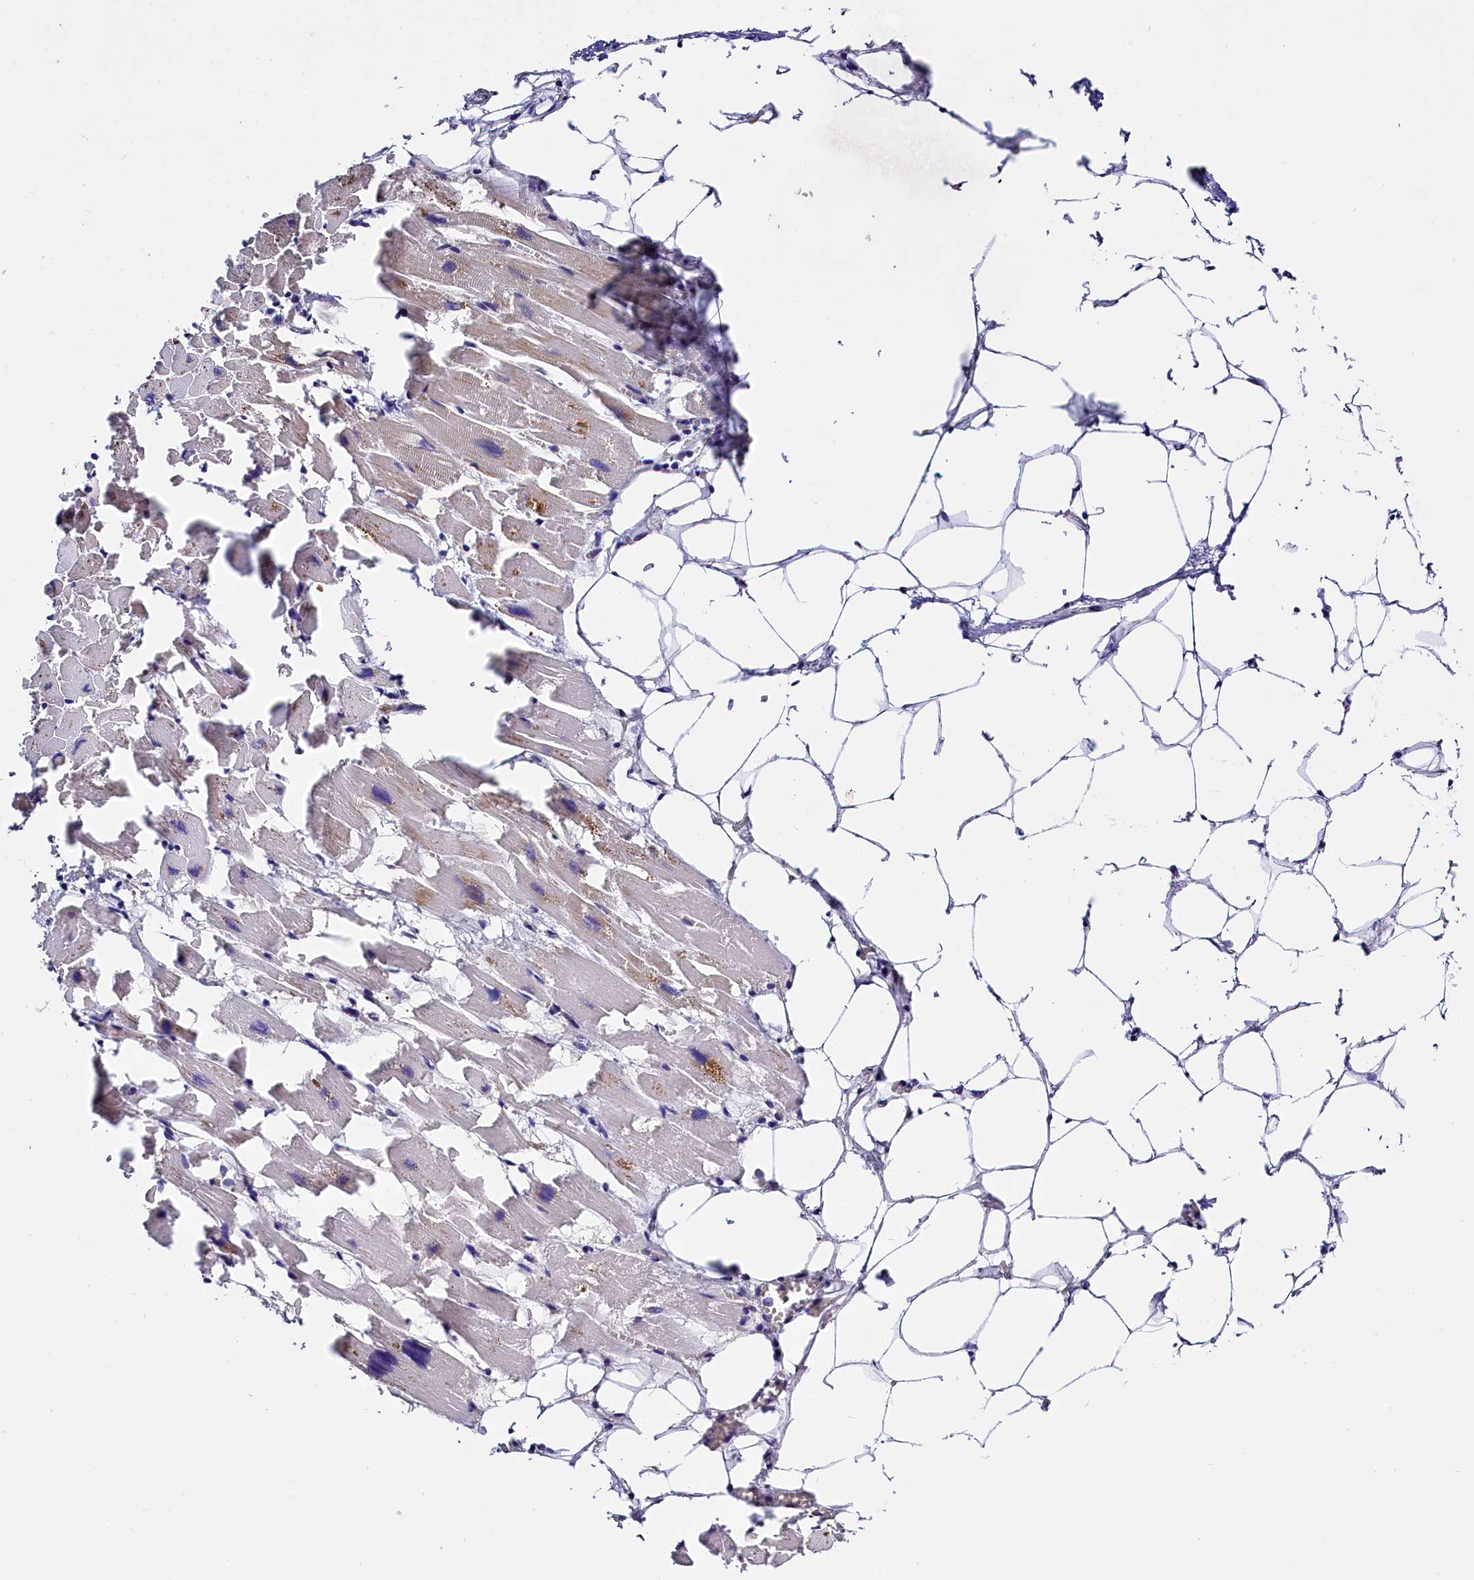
{"staining": {"intensity": "negative", "quantity": "none", "location": "none"}, "tissue": "heart muscle", "cell_type": "Cardiomyocytes", "image_type": "normal", "snomed": [{"axis": "morphology", "description": "Normal tissue, NOS"}, {"axis": "topography", "description": "Heart"}], "caption": "Normal heart muscle was stained to show a protein in brown. There is no significant staining in cardiomyocytes.", "gene": "BTBD9", "patient": {"sex": "female", "age": 64}}